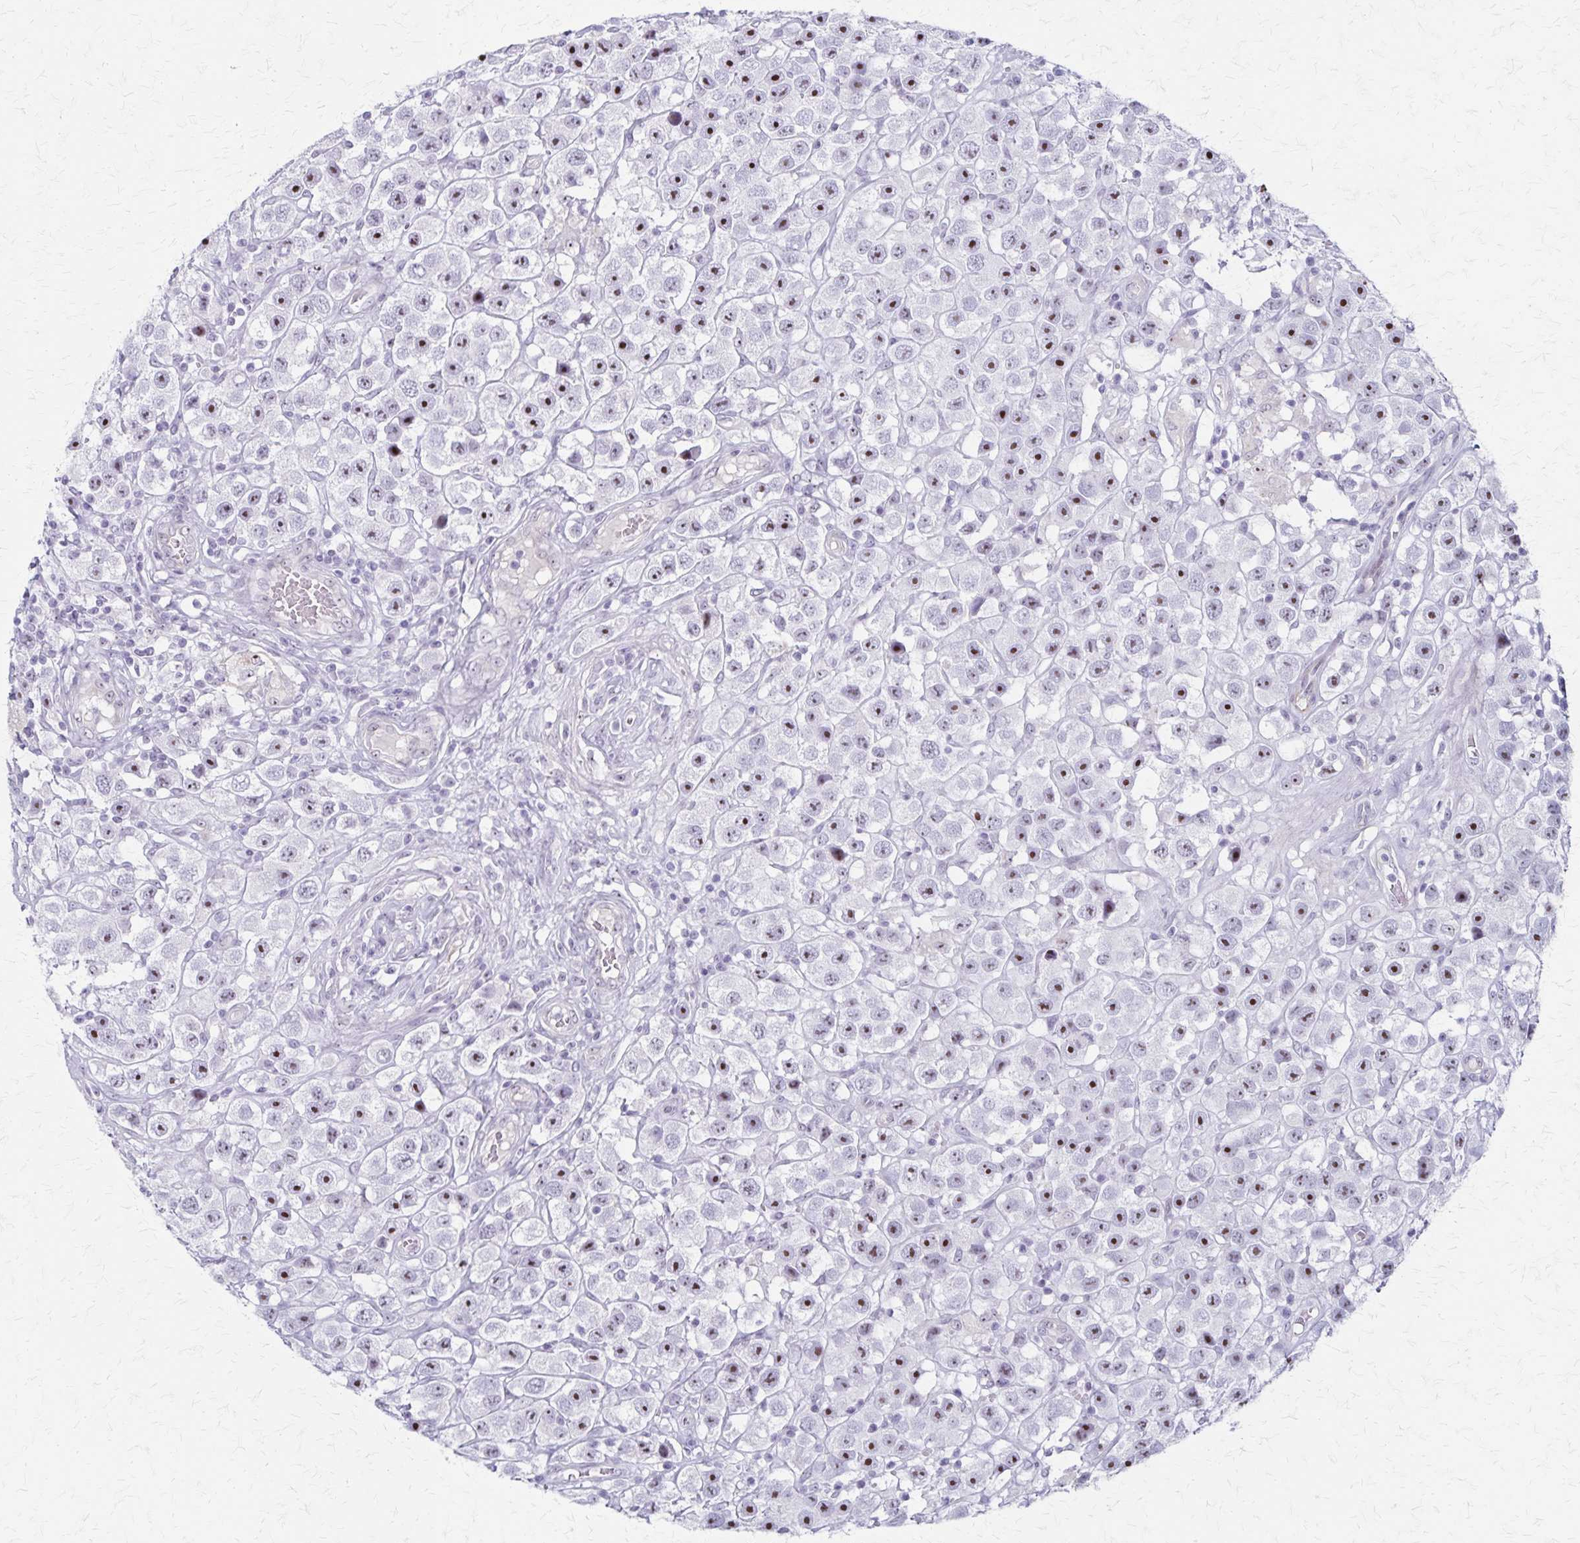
{"staining": {"intensity": "moderate", "quantity": "25%-75%", "location": "nuclear"}, "tissue": "testis cancer", "cell_type": "Tumor cells", "image_type": "cancer", "snomed": [{"axis": "morphology", "description": "Seminoma, NOS"}, {"axis": "topography", "description": "Testis"}], "caption": "Tumor cells display moderate nuclear expression in approximately 25%-75% of cells in seminoma (testis).", "gene": "DLK2", "patient": {"sex": "male", "age": 45}}